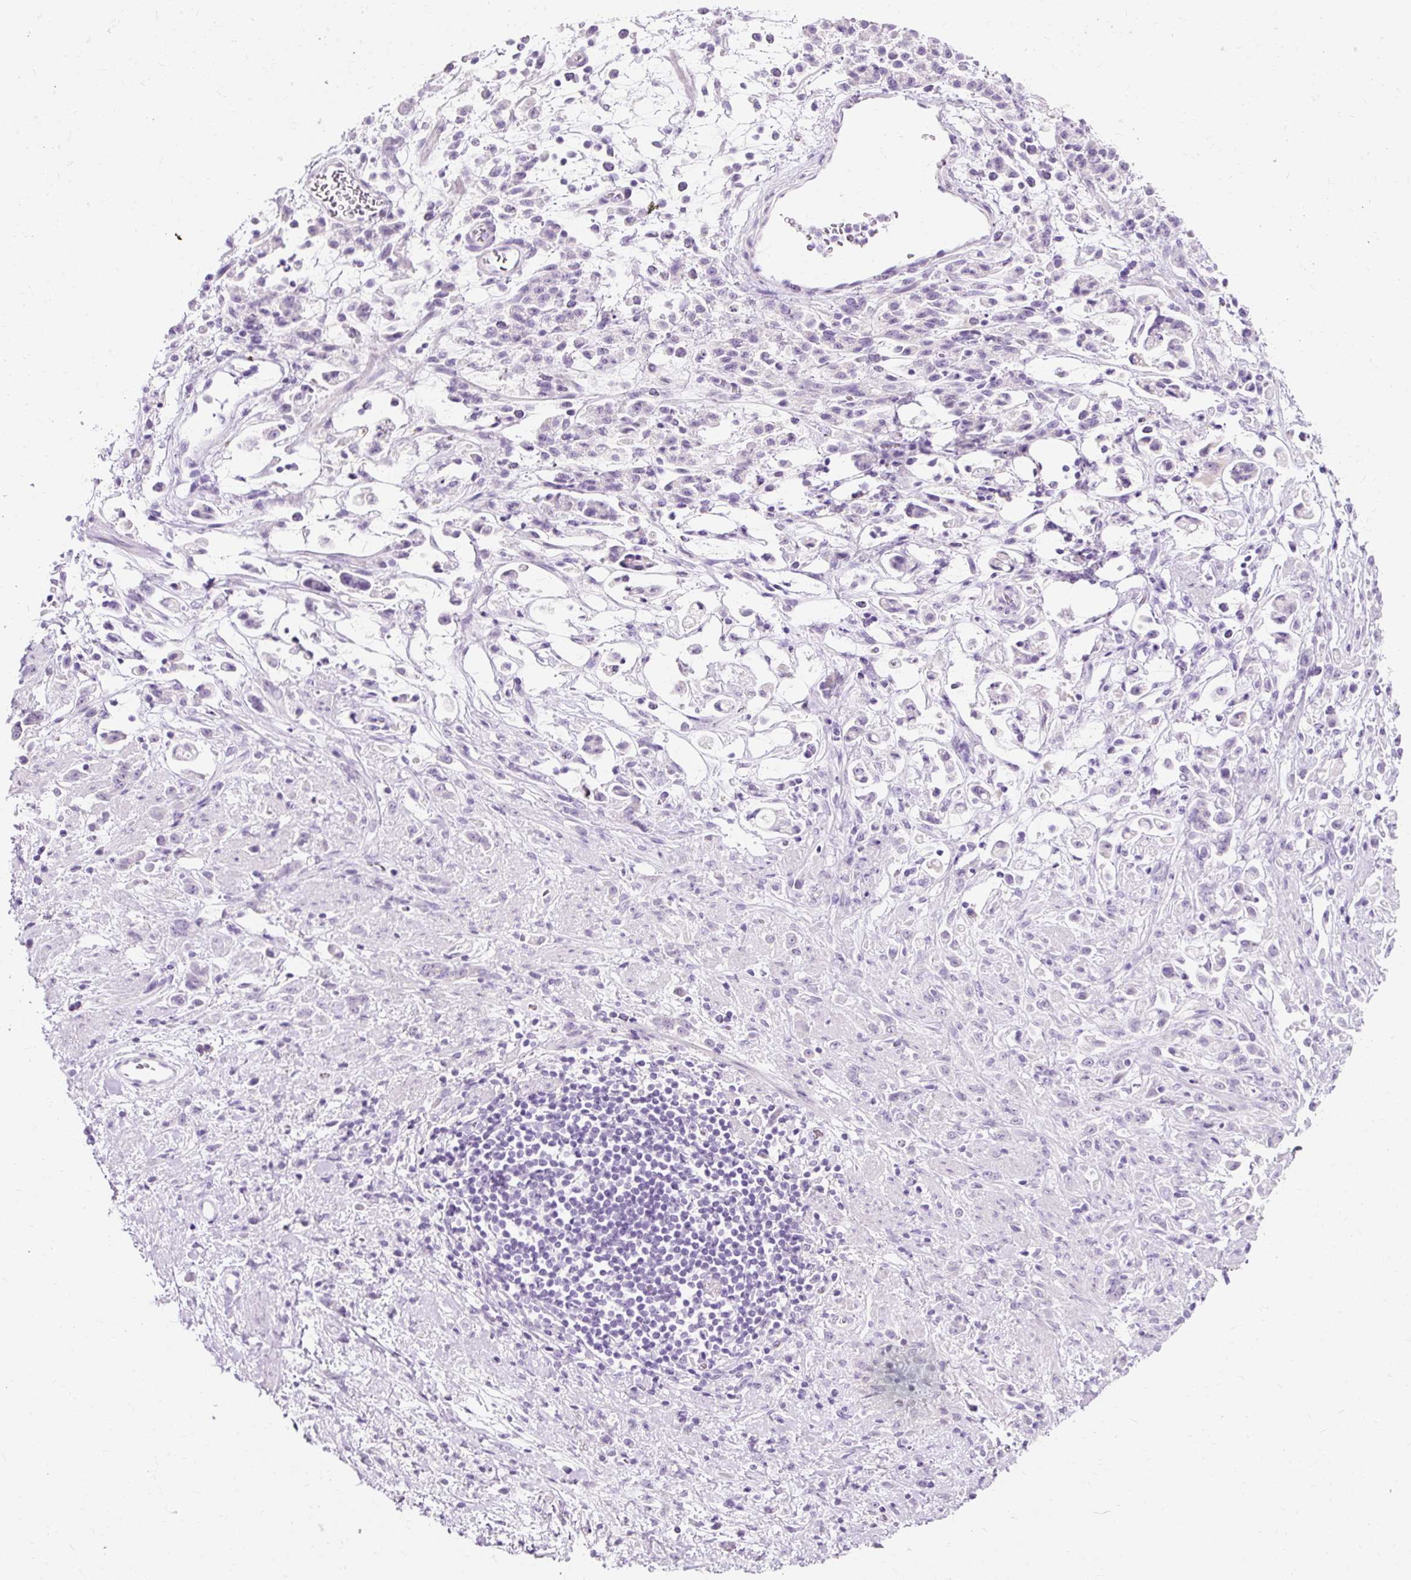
{"staining": {"intensity": "negative", "quantity": "none", "location": "none"}, "tissue": "stomach cancer", "cell_type": "Tumor cells", "image_type": "cancer", "snomed": [{"axis": "morphology", "description": "Adenocarcinoma, NOS"}, {"axis": "topography", "description": "Stomach"}], "caption": "Tumor cells show no significant positivity in stomach cancer.", "gene": "CLDN25", "patient": {"sex": "female", "age": 60}}